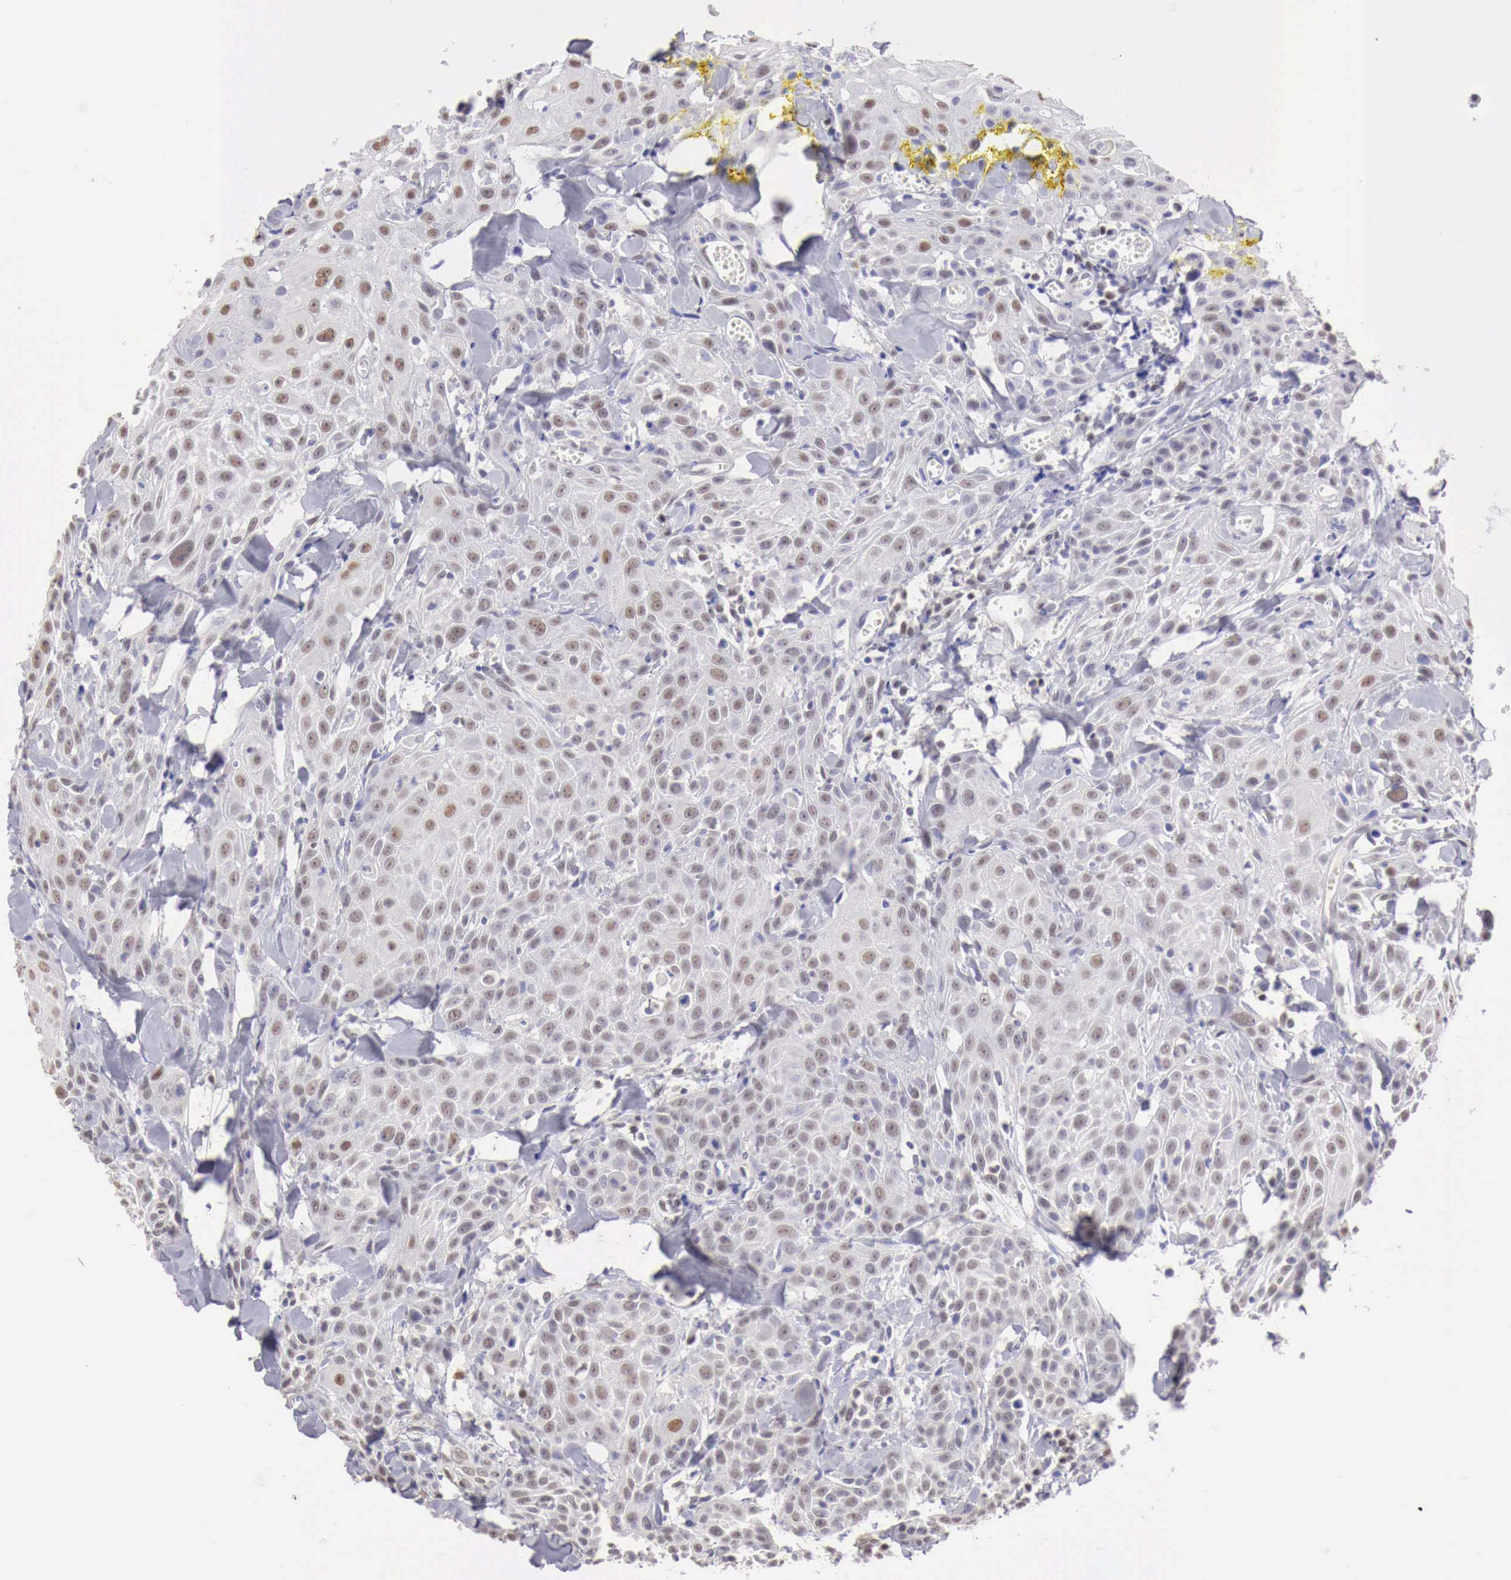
{"staining": {"intensity": "negative", "quantity": "none", "location": "none"}, "tissue": "head and neck cancer", "cell_type": "Tumor cells", "image_type": "cancer", "snomed": [{"axis": "morphology", "description": "Squamous cell carcinoma, NOS"}, {"axis": "topography", "description": "Oral tissue"}, {"axis": "topography", "description": "Head-Neck"}], "caption": "This is a micrograph of immunohistochemistry (IHC) staining of squamous cell carcinoma (head and neck), which shows no positivity in tumor cells.", "gene": "UBA1", "patient": {"sex": "female", "age": 82}}